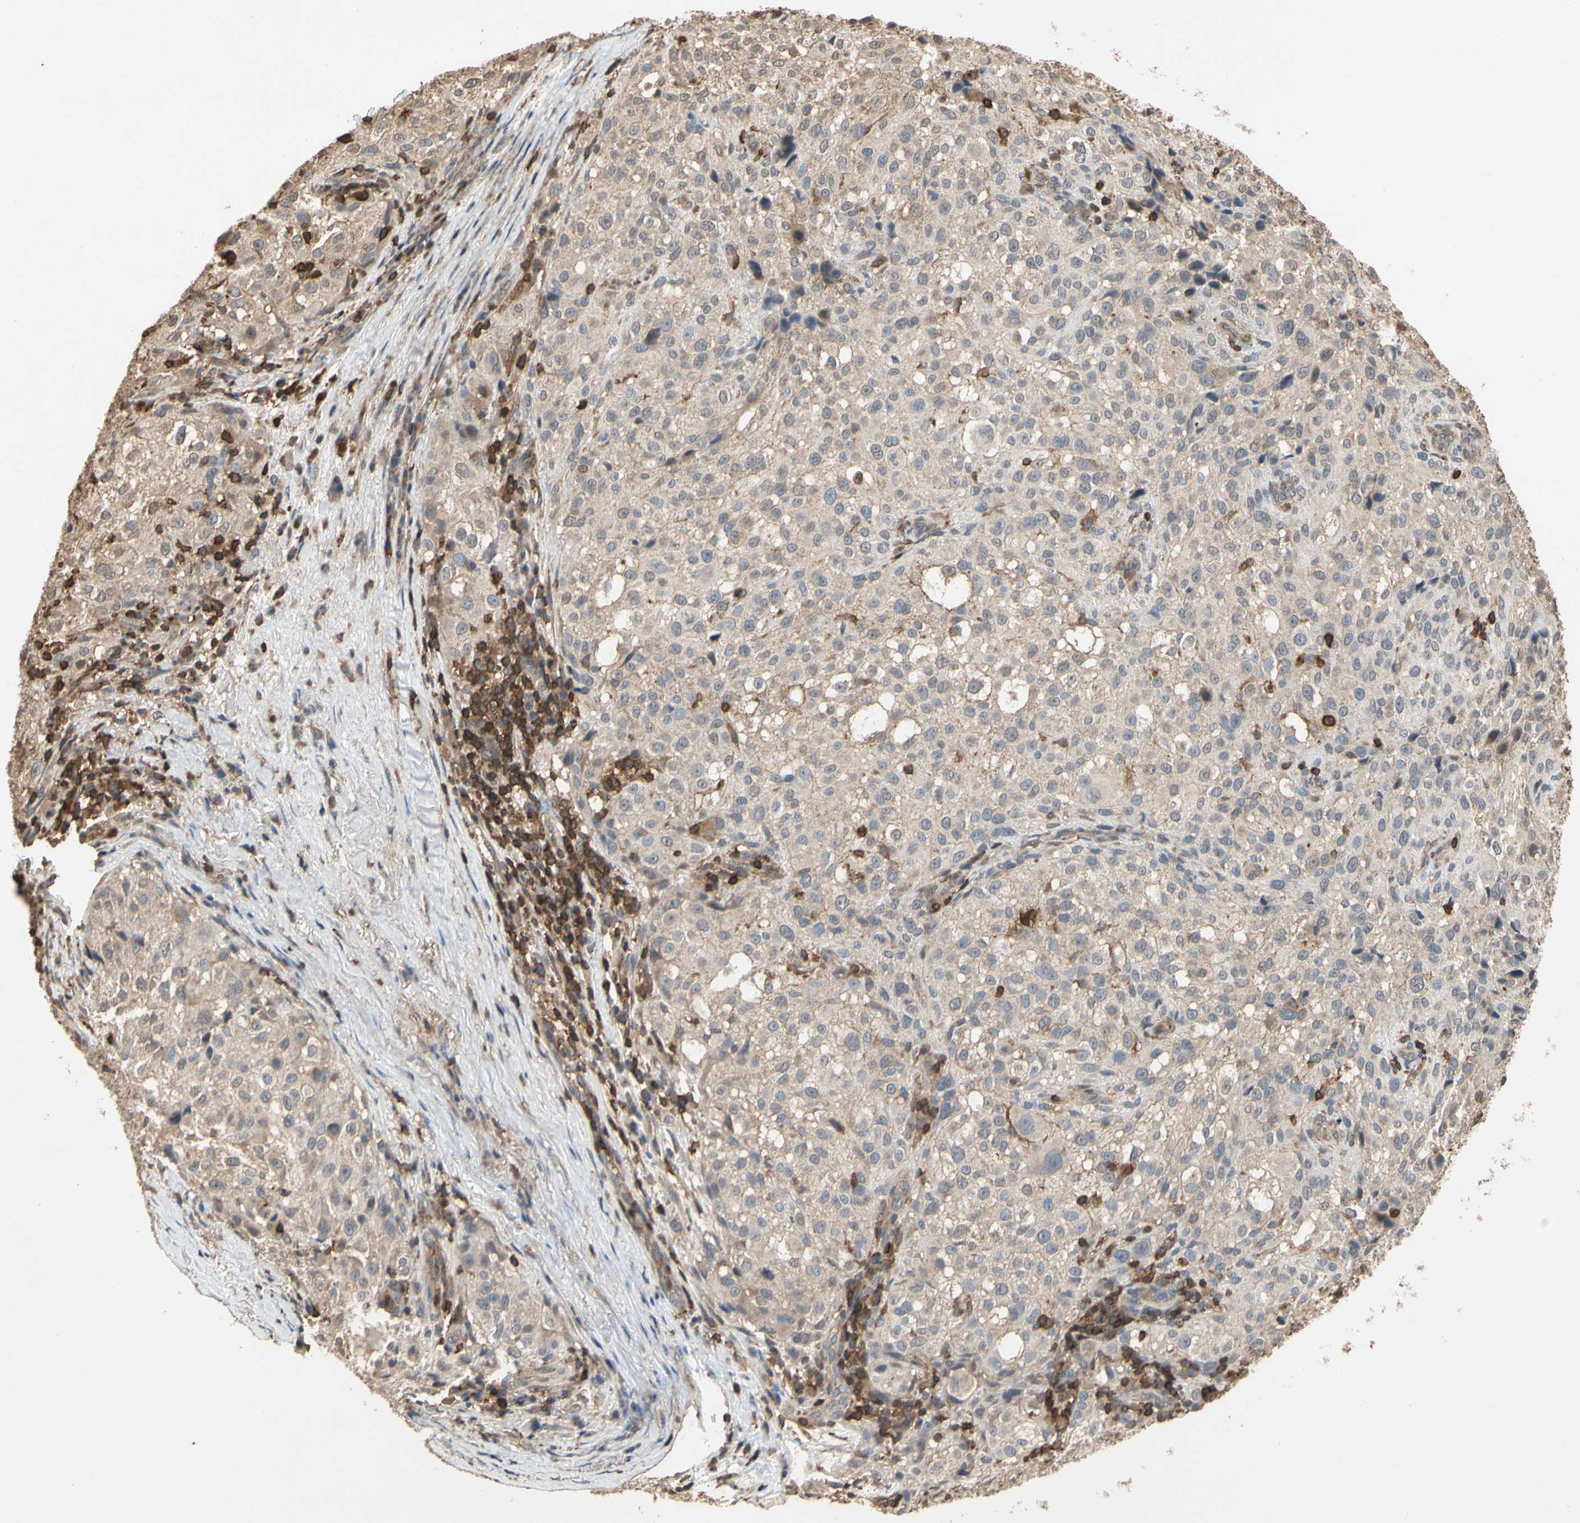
{"staining": {"intensity": "weak", "quantity": "<25%", "location": "cytoplasmic/membranous"}, "tissue": "melanoma", "cell_type": "Tumor cells", "image_type": "cancer", "snomed": [{"axis": "morphology", "description": "Necrosis, NOS"}, {"axis": "morphology", "description": "Malignant melanoma, NOS"}, {"axis": "topography", "description": "Skin"}], "caption": "High power microscopy image of an immunohistochemistry photomicrograph of melanoma, revealing no significant positivity in tumor cells.", "gene": "MAP3K10", "patient": {"sex": "female", "age": 87}}